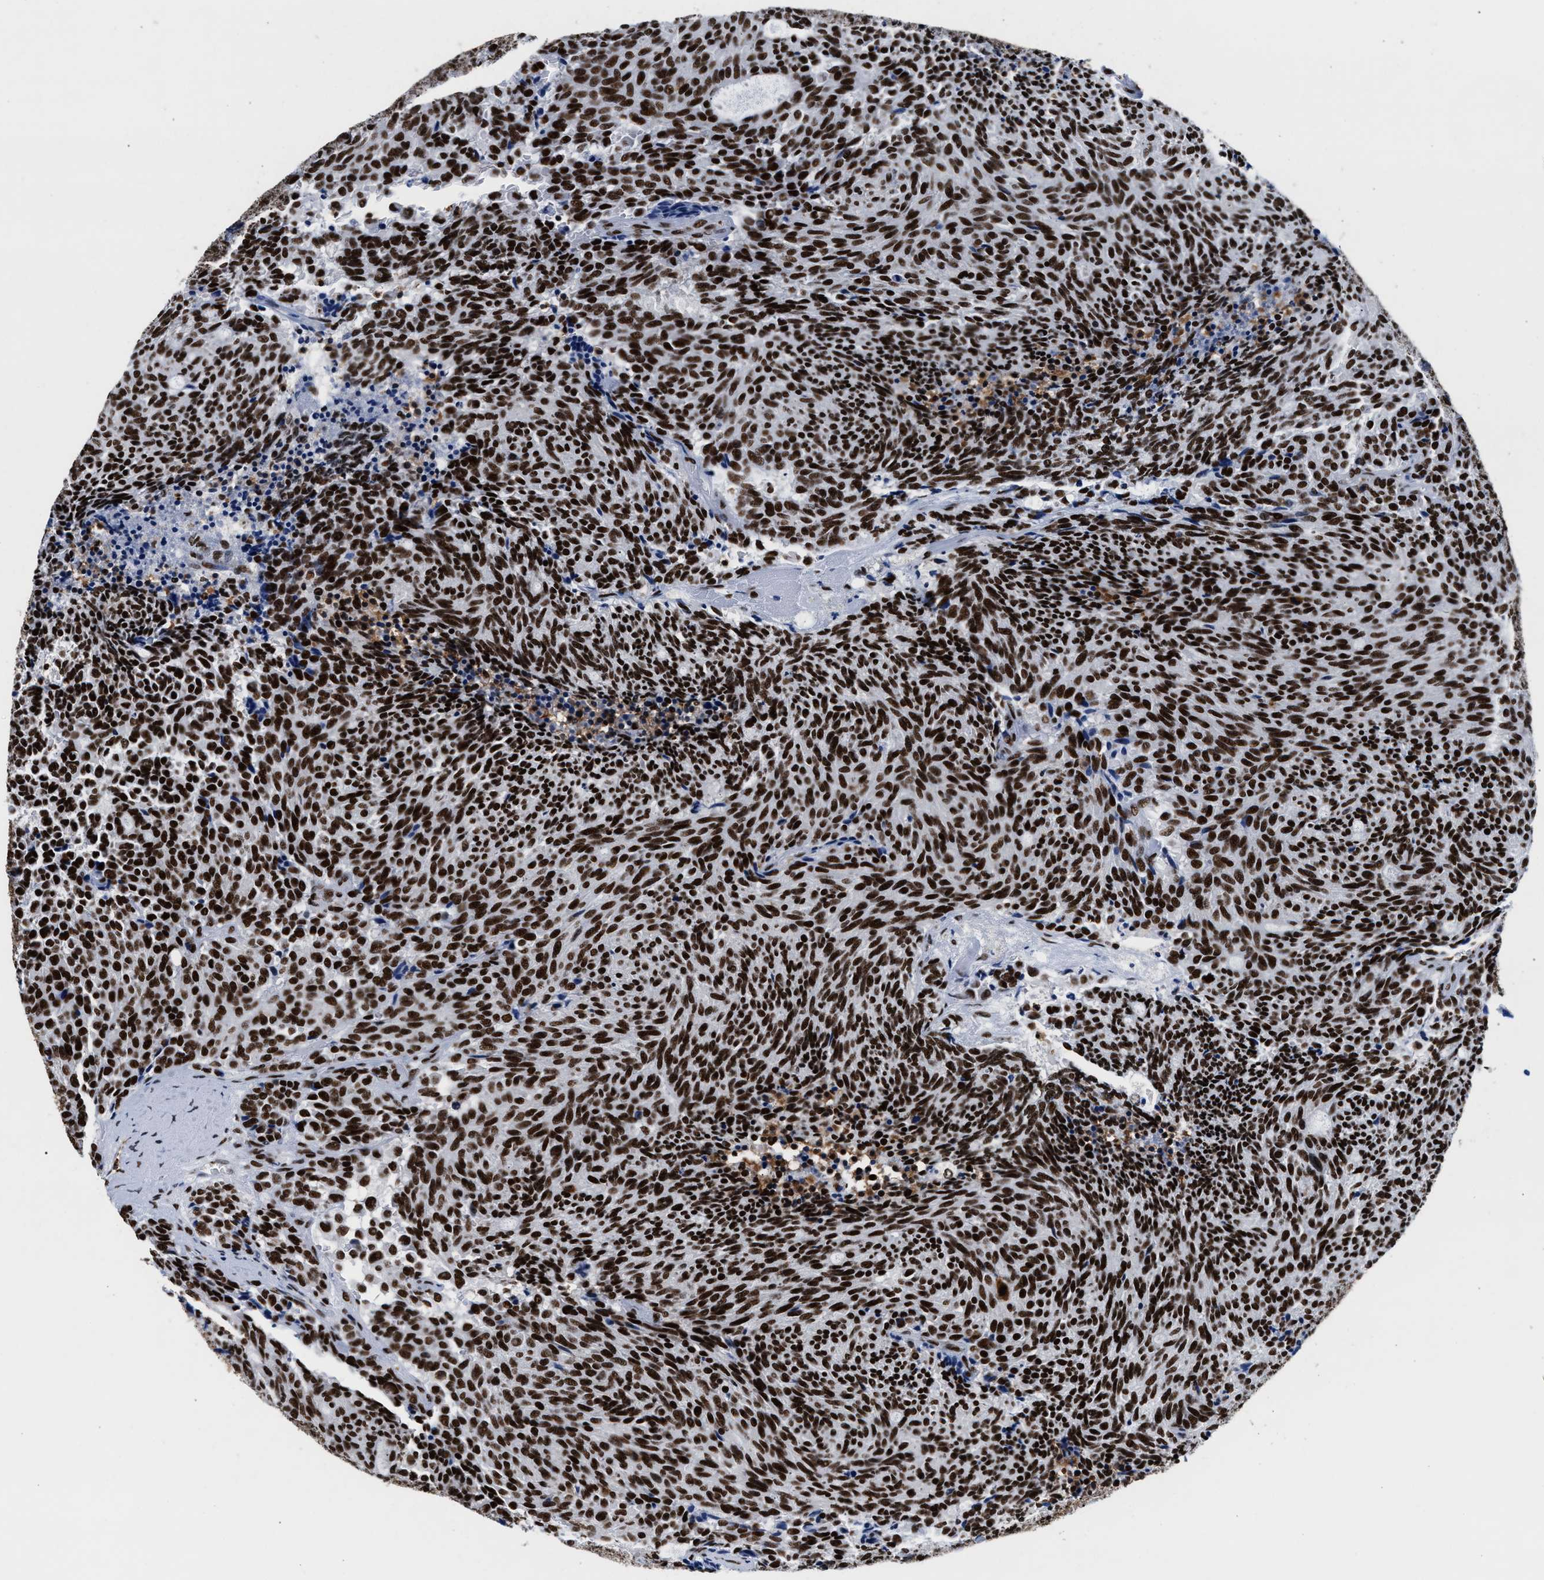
{"staining": {"intensity": "strong", "quantity": ">75%", "location": "nuclear"}, "tissue": "carcinoid", "cell_type": "Tumor cells", "image_type": "cancer", "snomed": [{"axis": "morphology", "description": "Carcinoid, malignant, NOS"}, {"axis": "topography", "description": "Pancreas"}], "caption": "The immunohistochemical stain labels strong nuclear staining in tumor cells of carcinoid tissue. (DAB IHC, brown staining for protein, blue staining for nuclei).", "gene": "RAD21", "patient": {"sex": "female", "age": 54}}